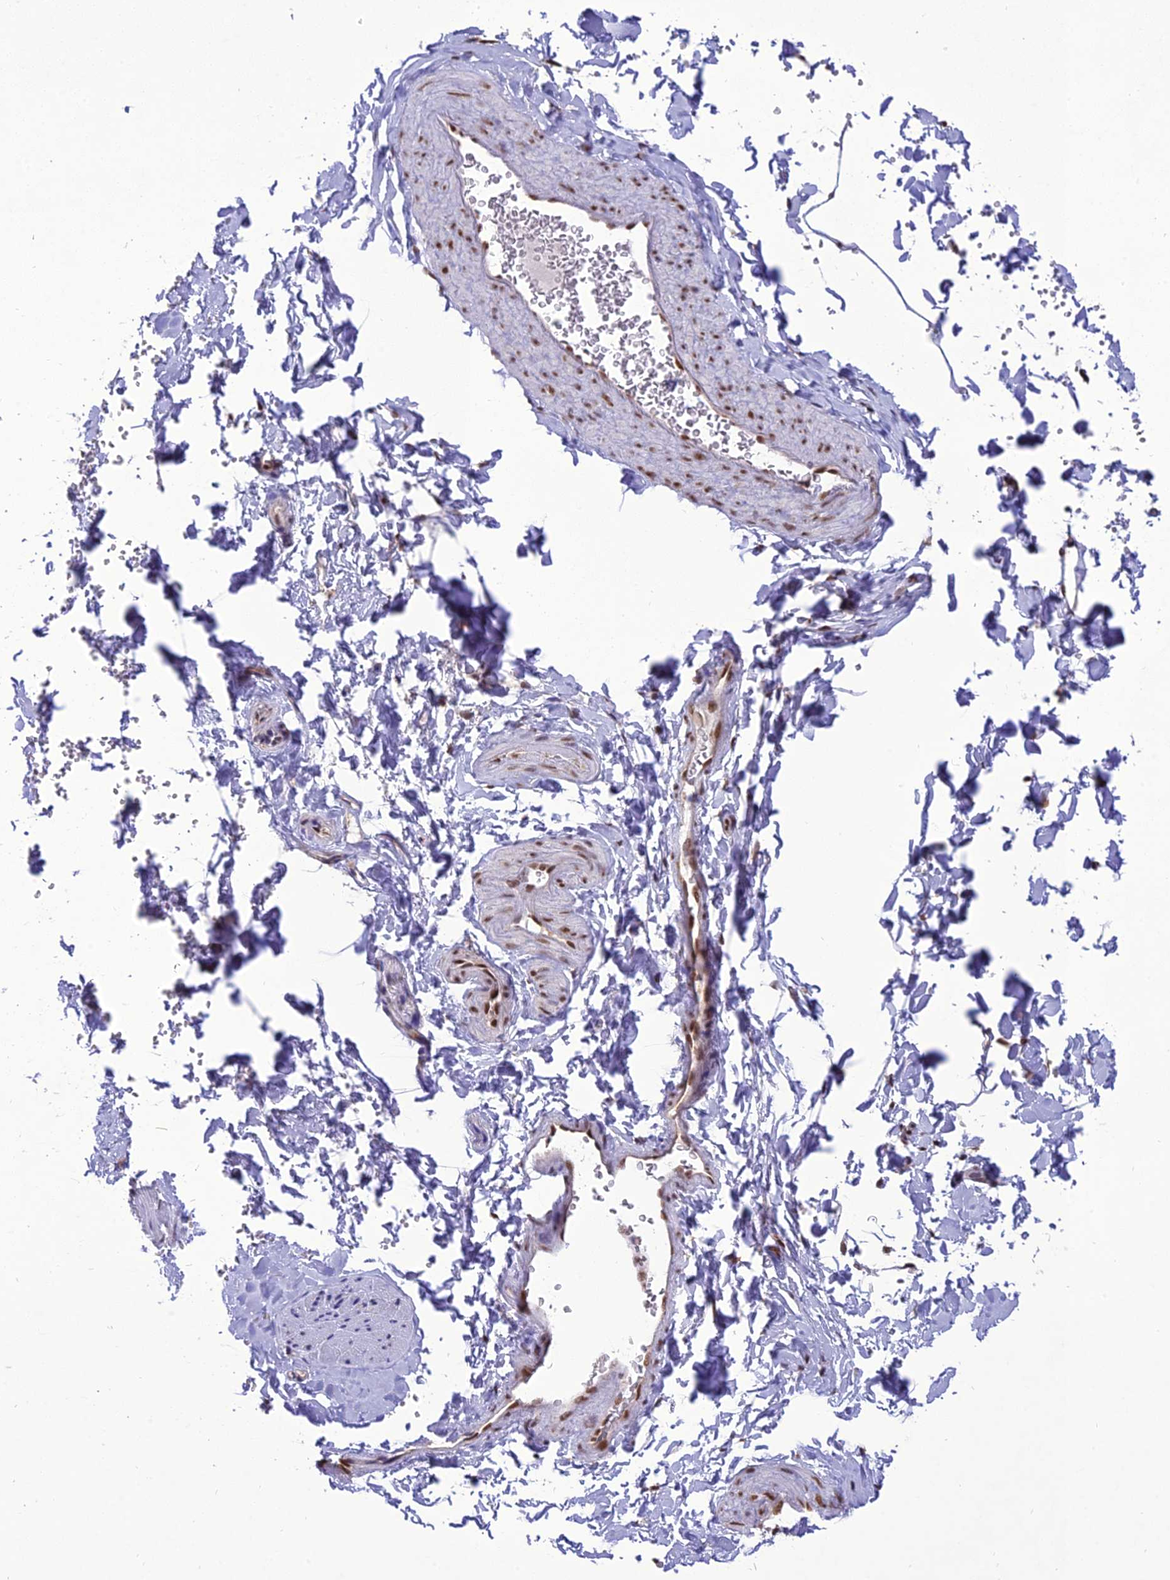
{"staining": {"intensity": "moderate", "quantity": ">75%", "location": "nuclear"}, "tissue": "adipose tissue", "cell_type": "Adipocytes", "image_type": "normal", "snomed": [{"axis": "morphology", "description": "Normal tissue, NOS"}, {"axis": "topography", "description": "Gallbladder"}, {"axis": "topography", "description": "Peripheral nerve tissue"}], "caption": "Immunohistochemical staining of normal human adipose tissue reveals moderate nuclear protein positivity in approximately >75% of adipocytes.", "gene": "DDX1", "patient": {"sex": "male", "age": 38}}